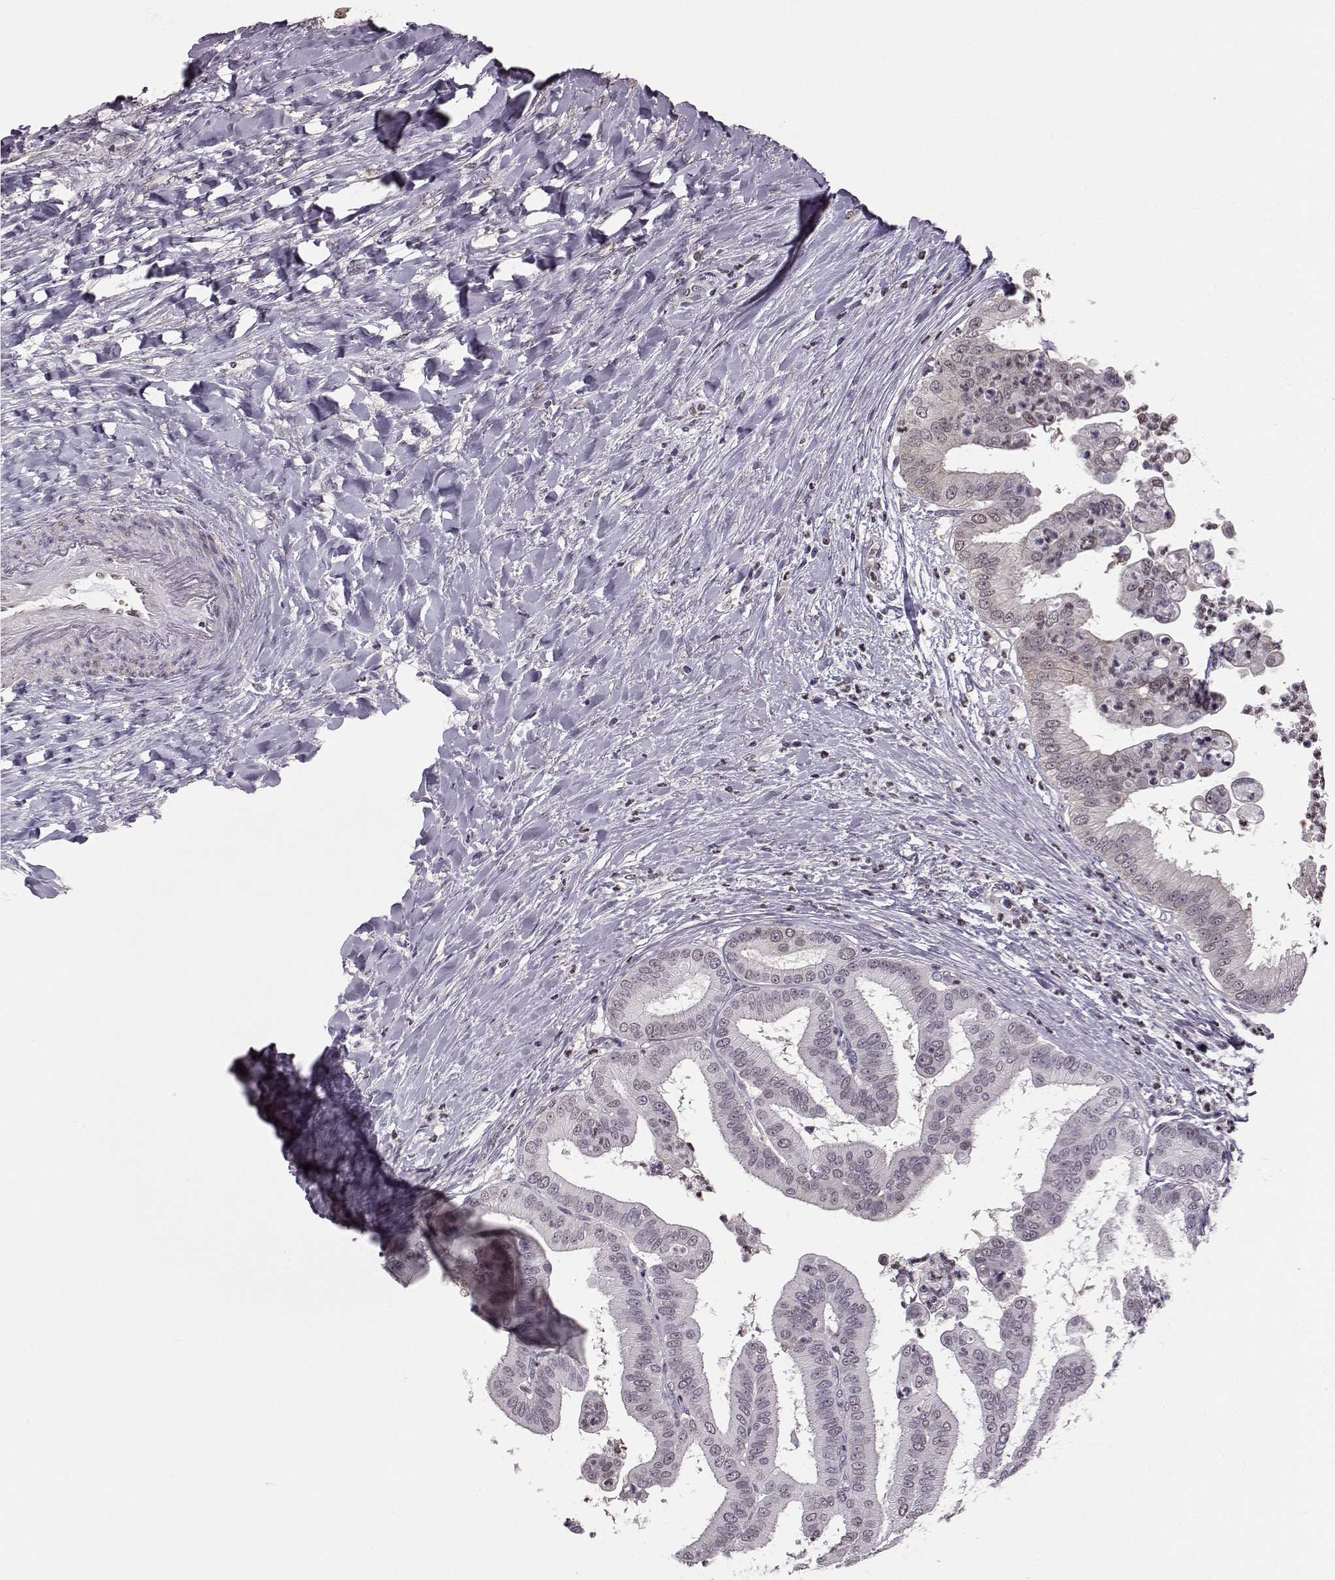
{"staining": {"intensity": "moderate", "quantity": "<25%", "location": "cytoplasmic/membranous,nuclear"}, "tissue": "liver cancer", "cell_type": "Tumor cells", "image_type": "cancer", "snomed": [{"axis": "morphology", "description": "Cholangiocarcinoma"}, {"axis": "topography", "description": "Liver"}], "caption": "The immunohistochemical stain shows moderate cytoplasmic/membranous and nuclear staining in tumor cells of cholangiocarcinoma (liver) tissue.", "gene": "KLF6", "patient": {"sex": "female", "age": 54}}